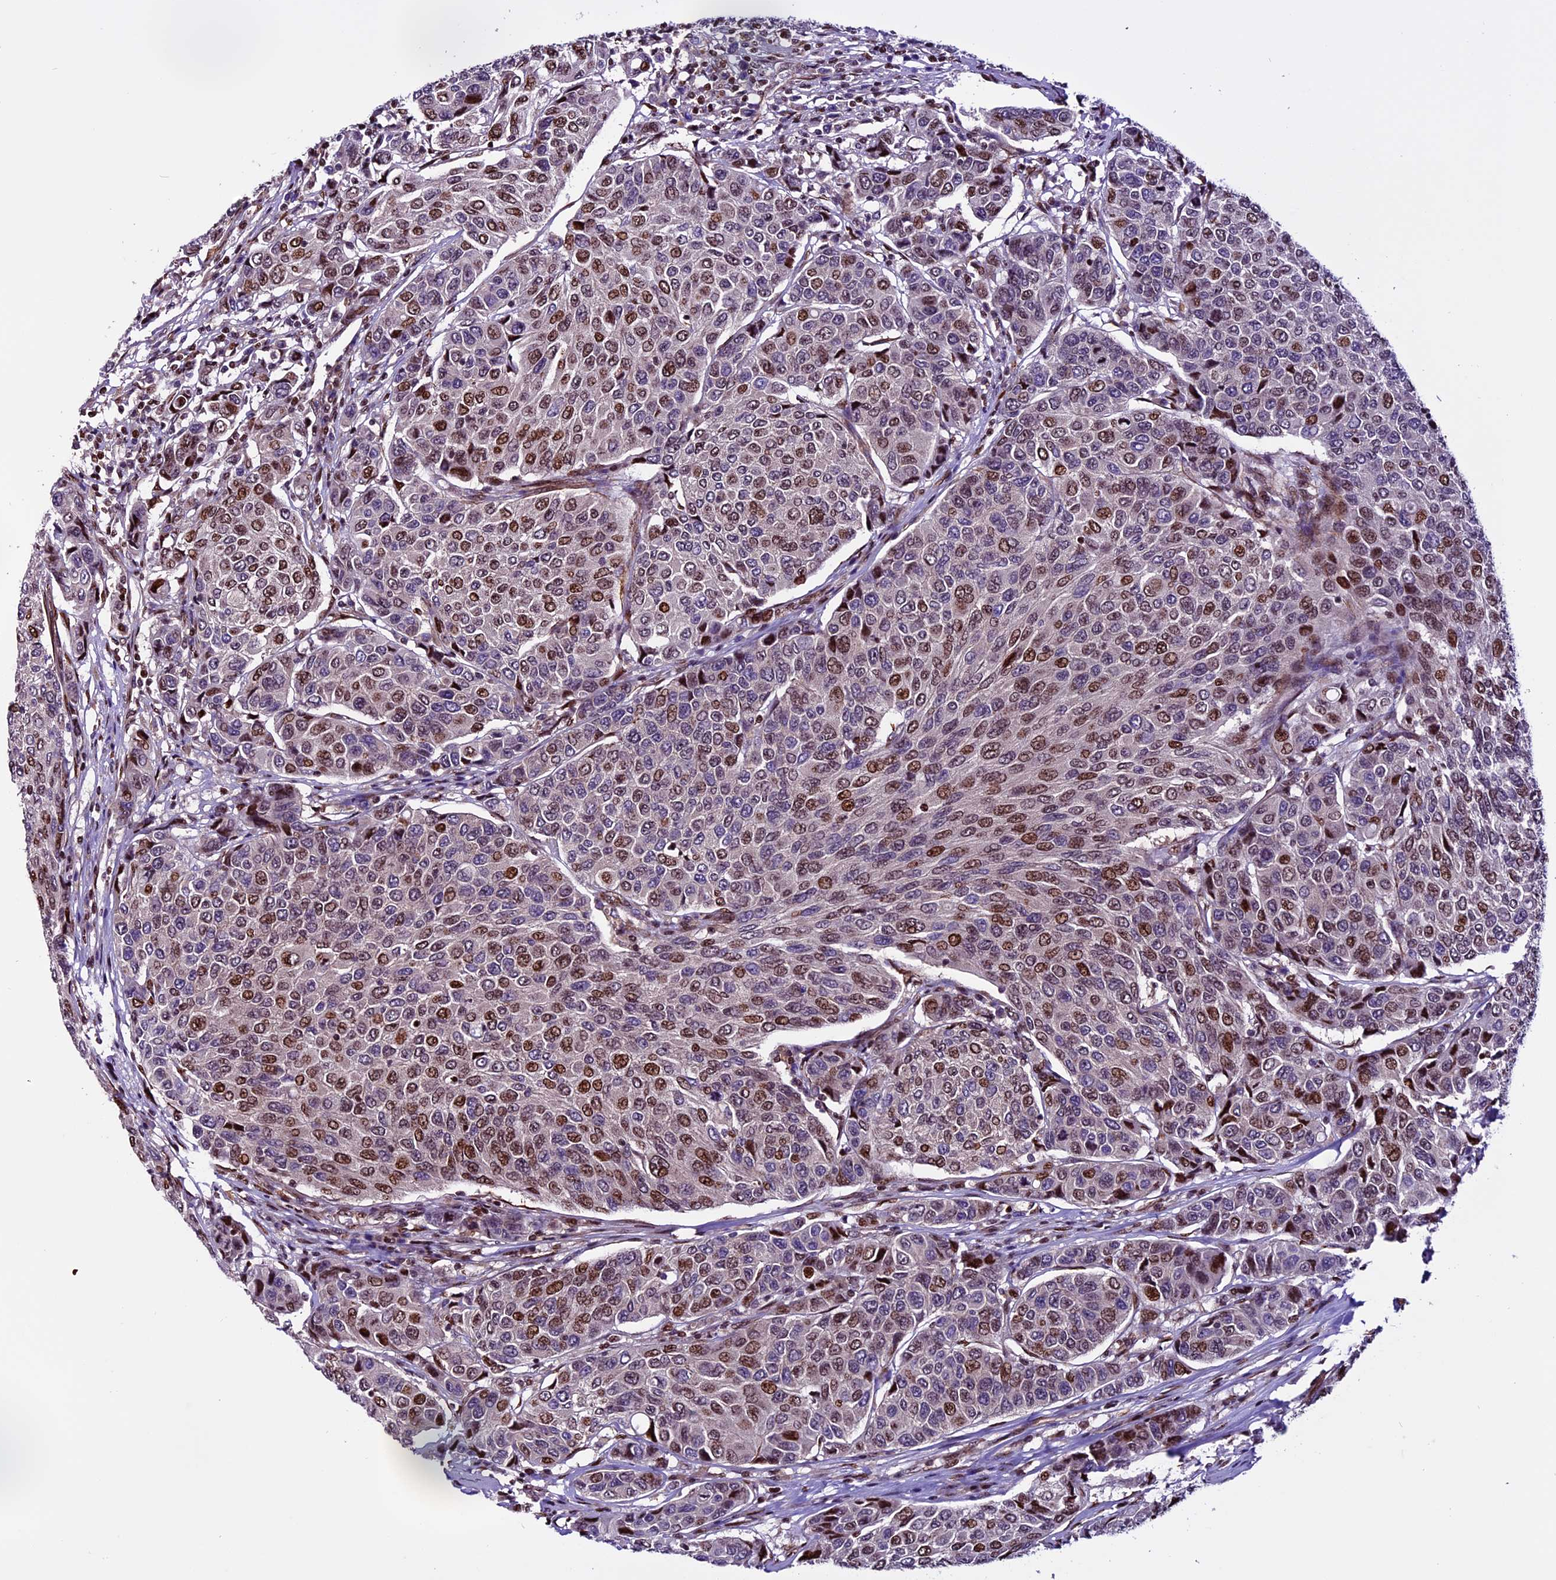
{"staining": {"intensity": "moderate", "quantity": ">75%", "location": "nuclear"}, "tissue": "breast cancer", "cell_type": "Tumor cells", "image_type": "cancer", "snomed": [{"axis": "morphology", "description": "Duct carcinoma"}, {"axis": "topography", "description": "Breast"}], "caption": "A brown stain highlights moderate nuclear positivity of a protein in human invasive ductal carcinoma (breast) tumor cells.", "gene": "RINL", "patient": {"sex": "female", "age": 55}}